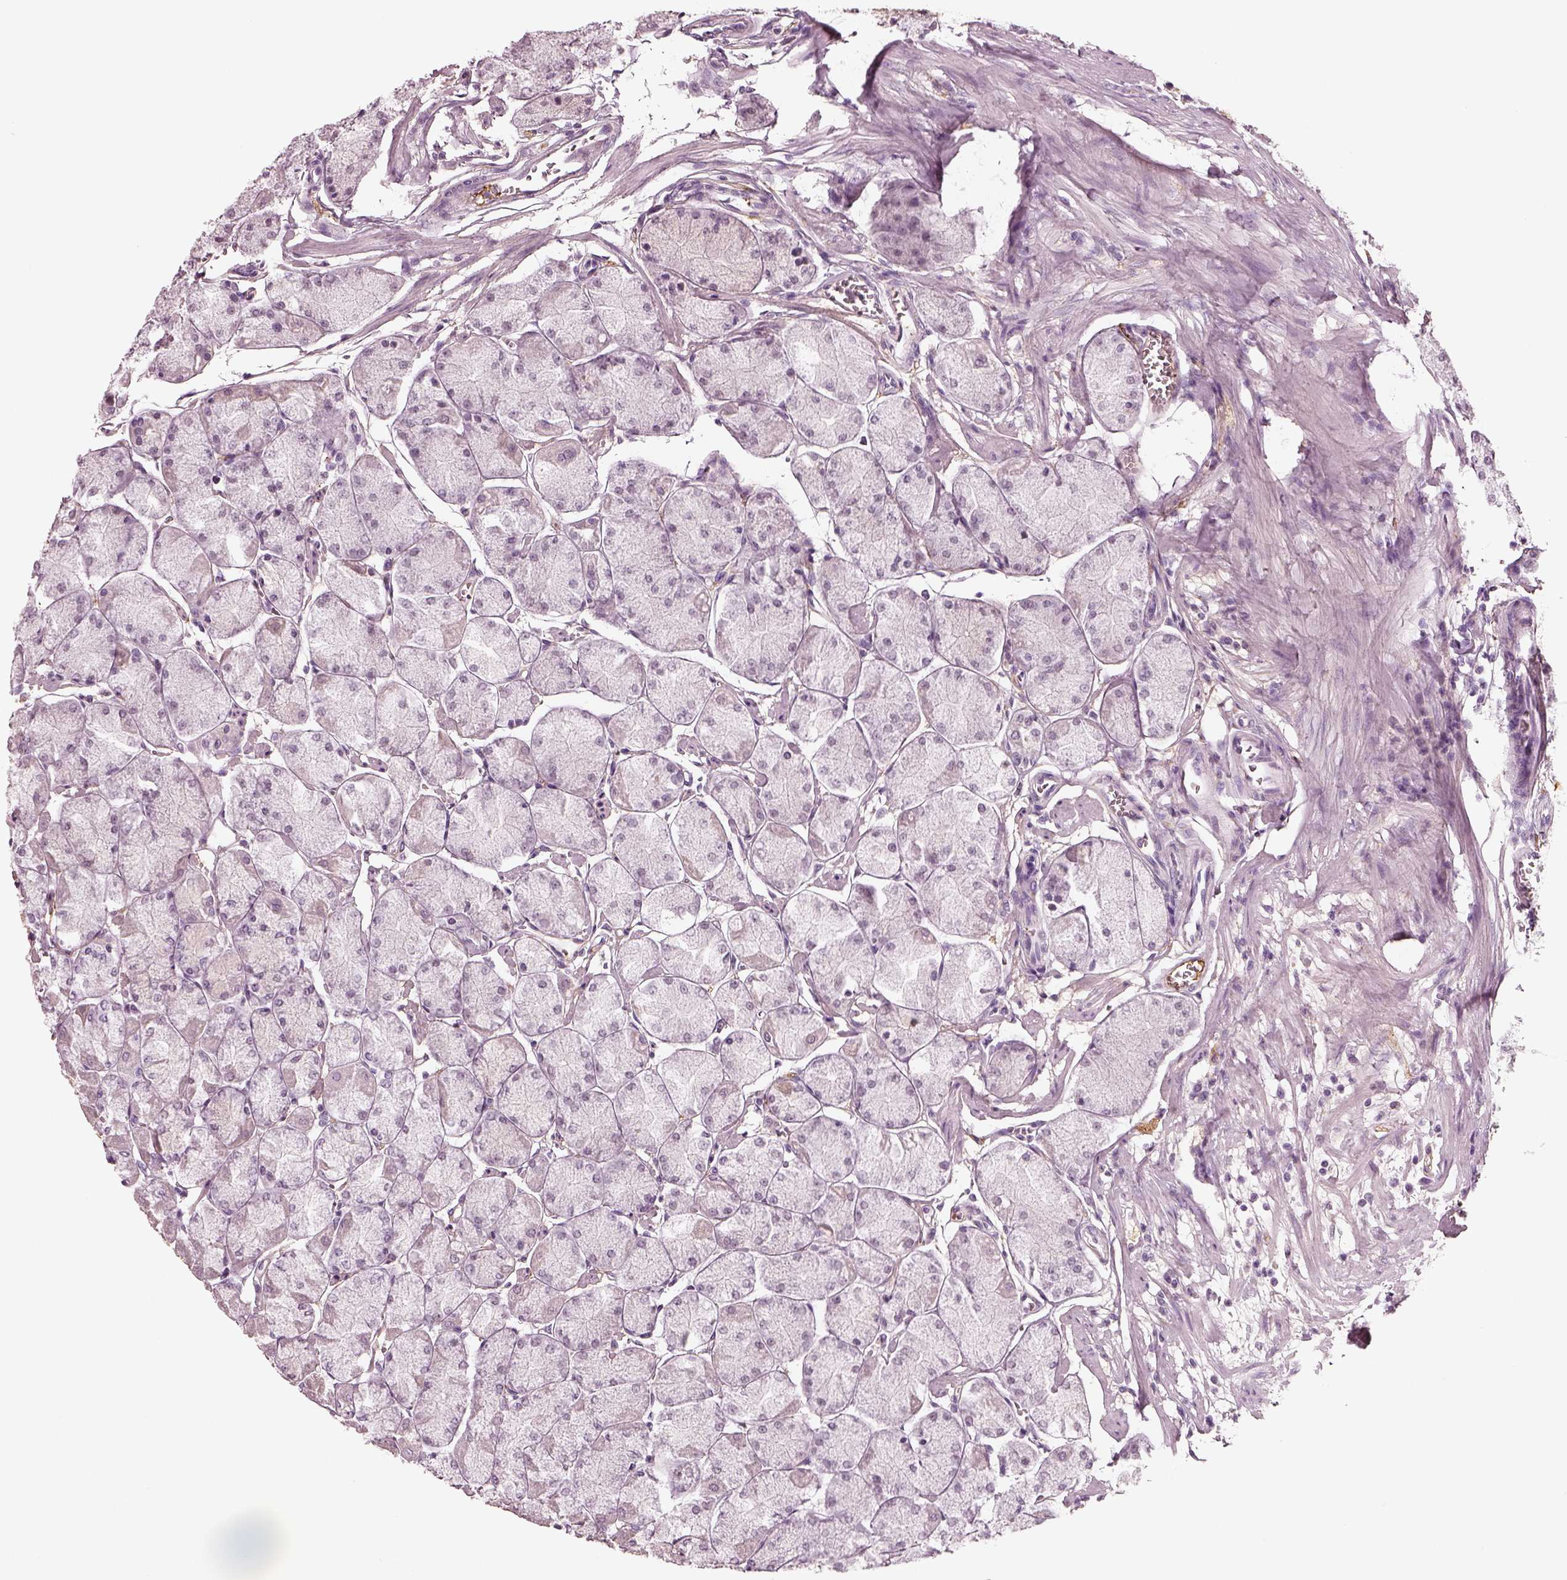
{"staining": {"intensity": "negative", "quantity": "none", "location": "none"}, "tissue": "stomach", "cell_type": "Glandular cells", "image_type": "normal", "snomed": [{"axis": "morphology", "description": "Normal tissue, NOS"}, {"axis": "topography", "description": "Stomach, upper"}], "caption": "Immunohistochemistry of normal stomach shows no expression in glandular cells. (DAB IHC with hematoxylin counter stain).", "gene": "TRIM69", "patient": {"sex": "male", "age": 60}}